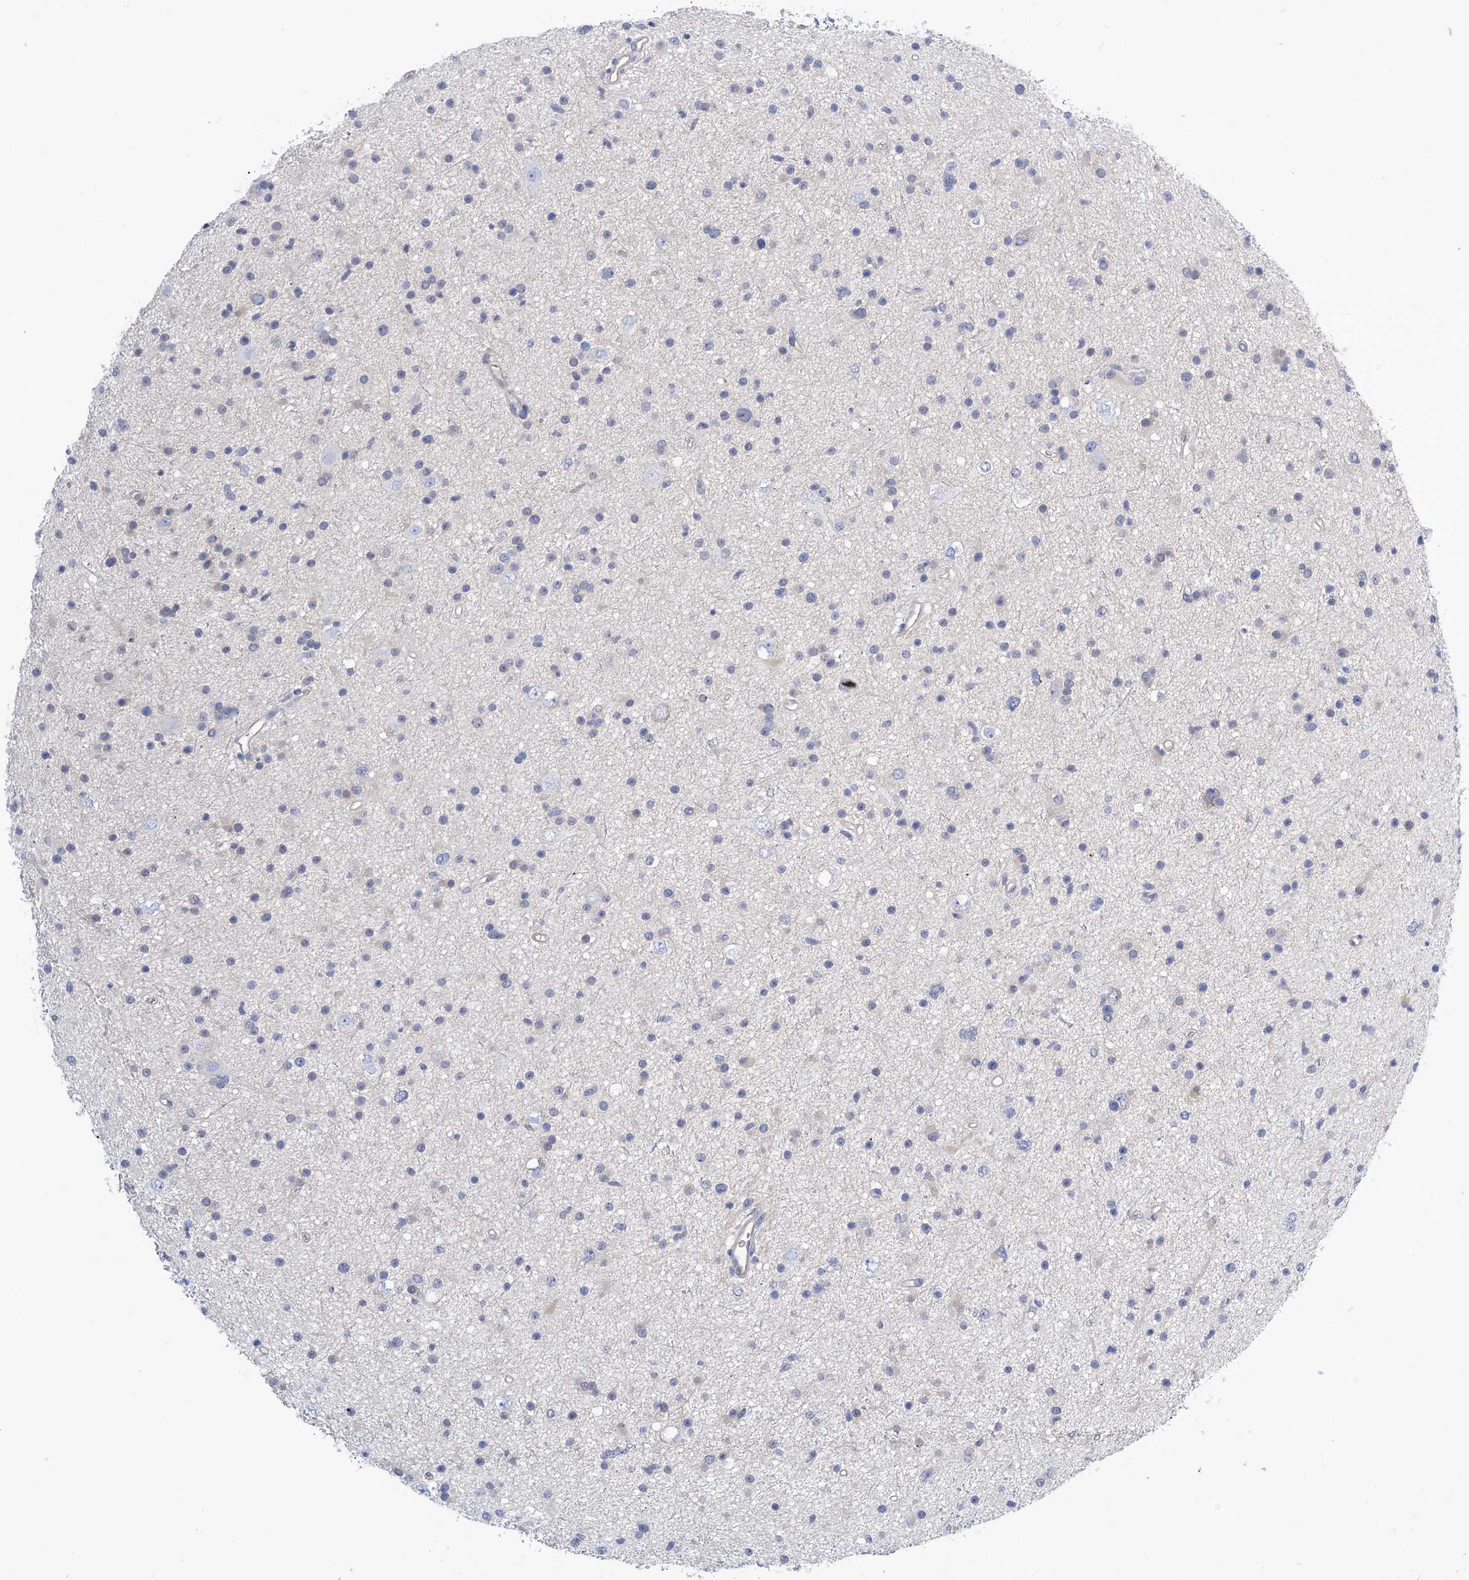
{"staining": {"intensity": "negative", "quantity": "none", "location": "none"}, "tissue": "glioma", "cell_type": "Tumor cells", "image_type": "cancer", "snomed": [{"axis": "morphology", "description": "Glioma, malignant, Low grade"}, {"axis": "topography", "description": "Cerebral cortex"}], "caption": "Immunohistochemistry image of malignant glioma (low-grade) stained for a protein (brown), which displays no staining in tumor cells.", "gene": "PGM3", "patient": {"sex": "female", "age": 39}}